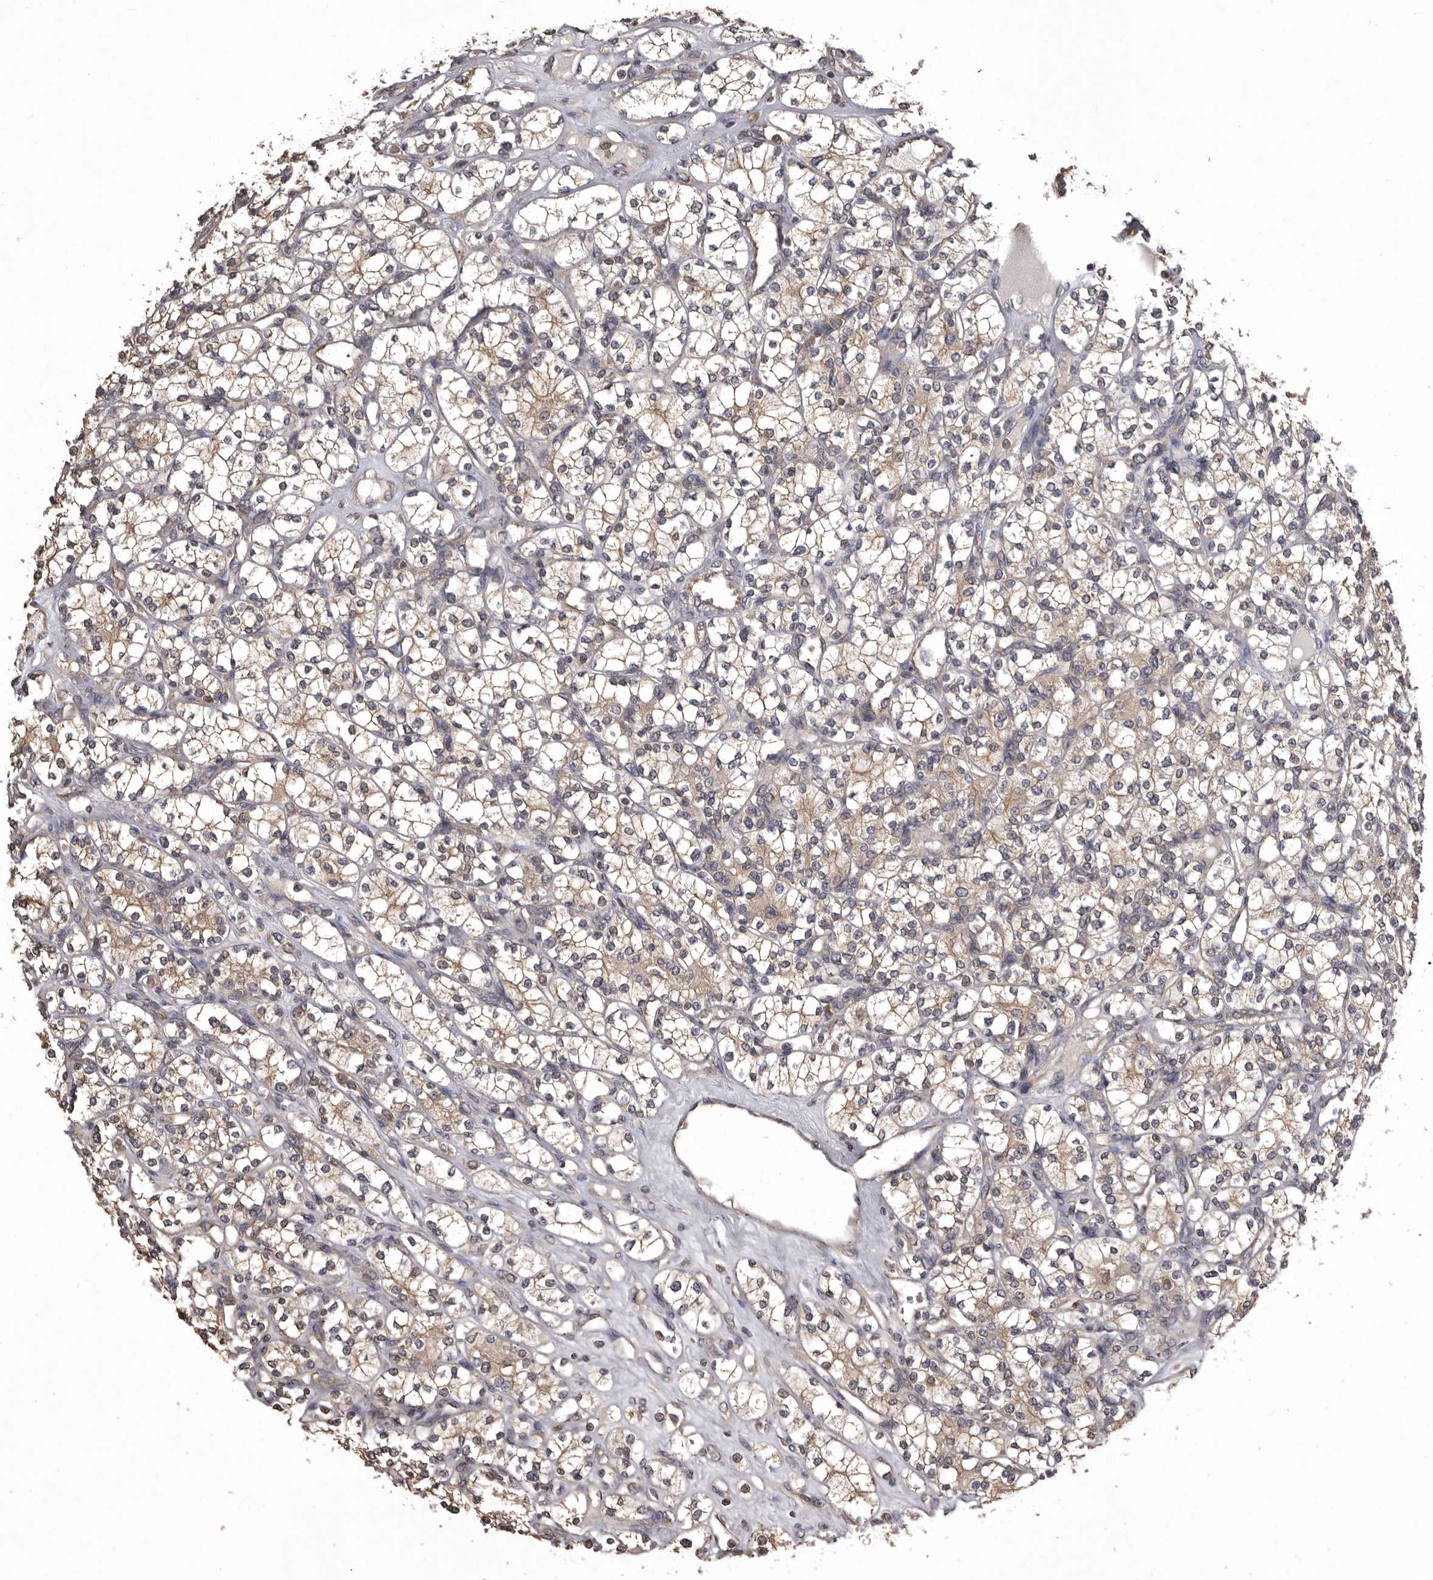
{"staining": {"intensity": "weak", "quantity": "25%-75%", "location": "cytoplasmic/membranous"}, "tissue": "renal cancer", "cell_type": "Tumor cells", "image_type": "cancer", "snomed": [{"axis": "morphology", "description": "Adenocarcinoma, NOS"}, {"axis": "topography", "description": "Kidney"}], "caption": "The micrograph exhibits a brown stain indicating the presence of a protein in the cytoplasmic/membranous of tumor cells in adenocarcinoma (renal).", "gene": "DARS1", "patient": {"sex": "male", "age": 77}}